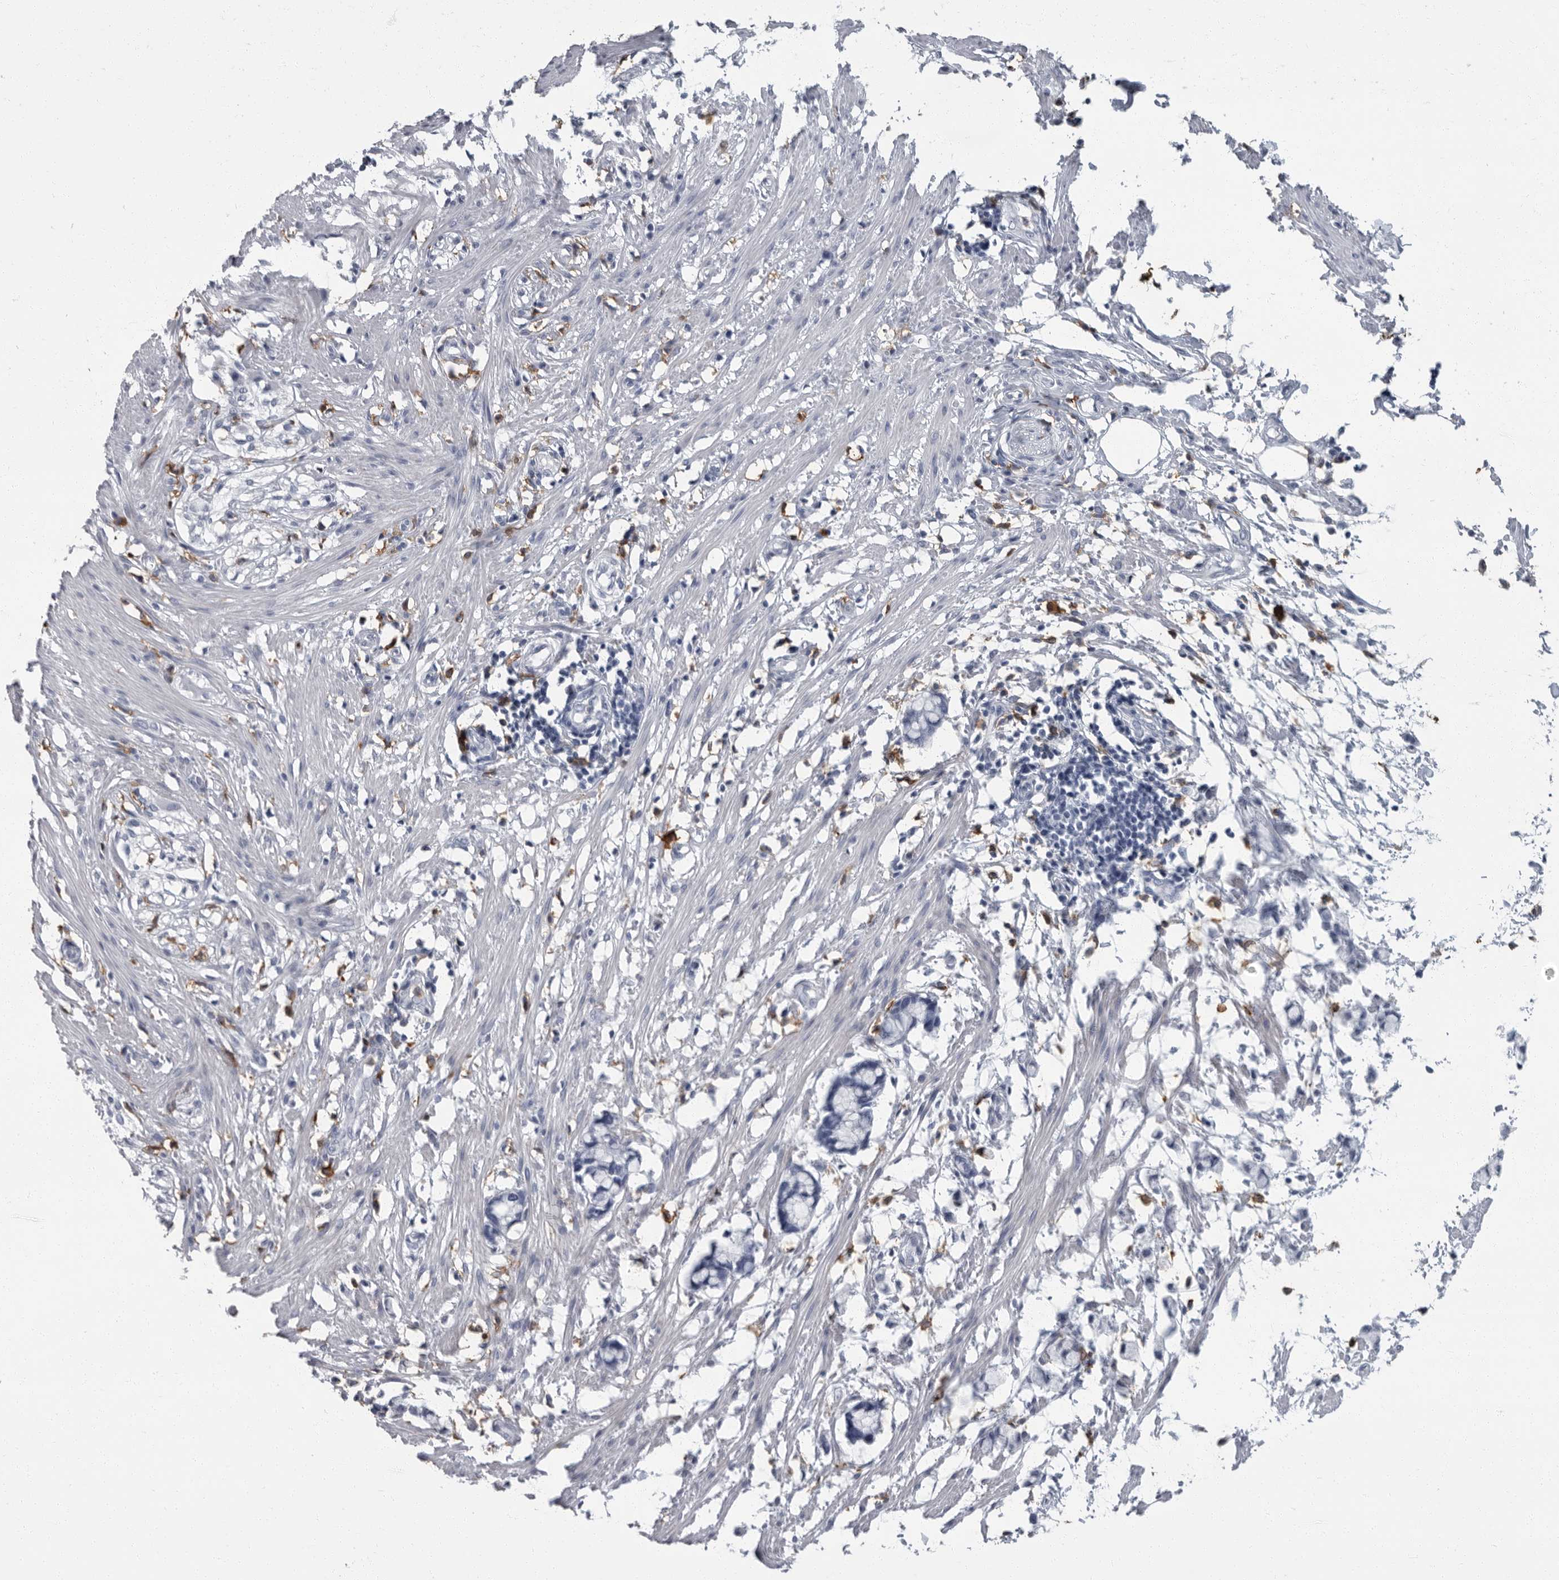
{"staining": {"intensity": "weak", "quantity": "<25%", "location": "cytoplasmic/membranous"}, "tissue": "smooth muscle", "cell_type": "Smooth muscle cells", "image_type": "normal", "snomed": [{"axis": "morphology", "description": "Normal tissue, NOS"}, {"axis": "morphology", "description": "Adenocarcinoma, NOS"}, {"axis": "topography", "description": "Smooth muscle"}, {"axis": "topography", "description": "Colon"}], "caption": "Human smooth muscle stained for a protein using IHC demonstrates no positivity in smooth muscle cells.", "gene": "FCER1G", "patient": {"sex": "male", "age": 14}}